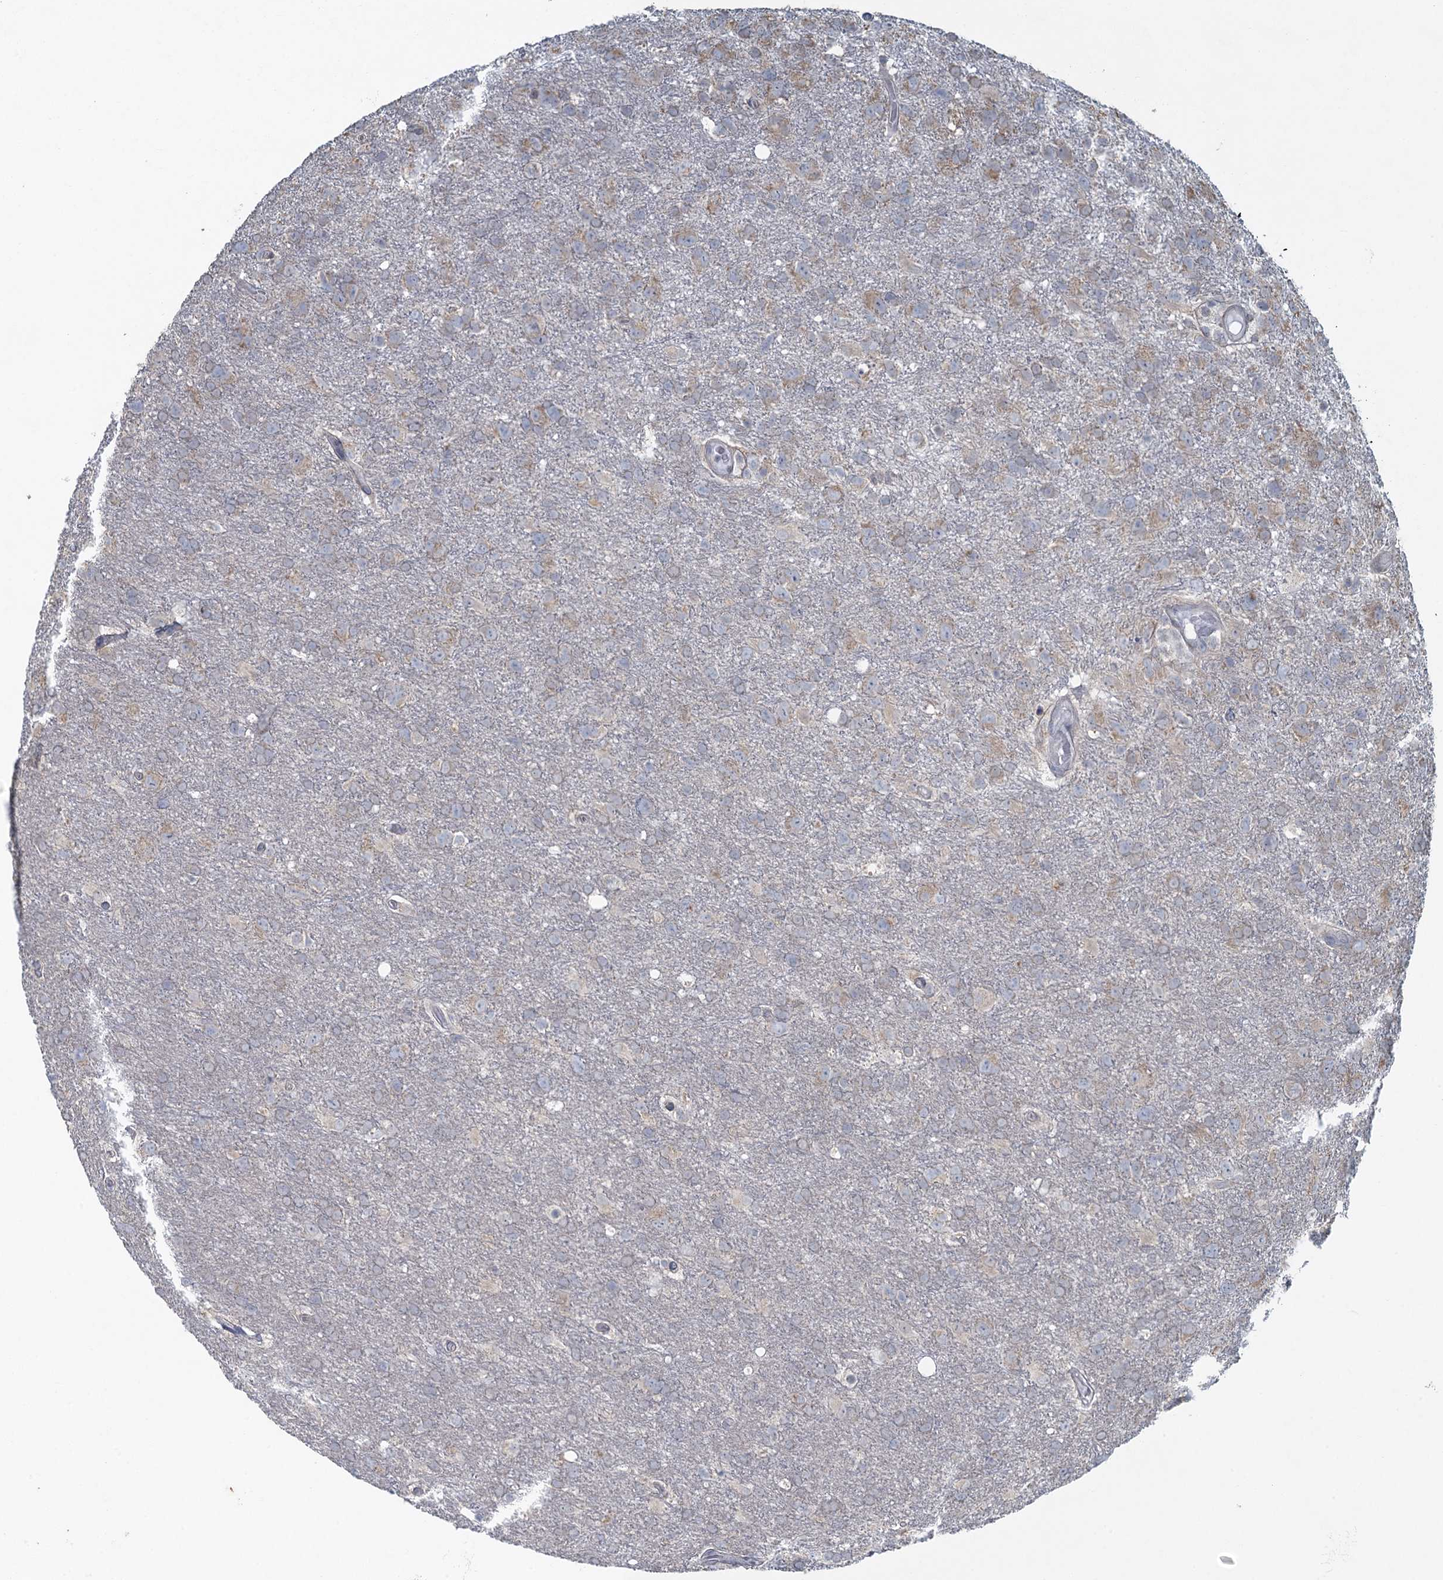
{"staining": {"intensity": "weak", "quantity": "25%-75%", "location": "cytoplasmic/membranous"}, "tissue": "glioma", "cell_type": "Tumor cells", "image_type": "cancer", "snomed": [{"axis": "morphology", "description": "Glioma, malignant, High grade"}, {"axis": "topography", "description": "Brain"}], "caption": "Brown immunohistochemical staining in malignant glioma (high-grade) shows weak cytoplasmic/membranous positivity in about 25%-75% of tumor cells.", "gene": "TEX35", "patient": {"sex": "male", "age": 61}}